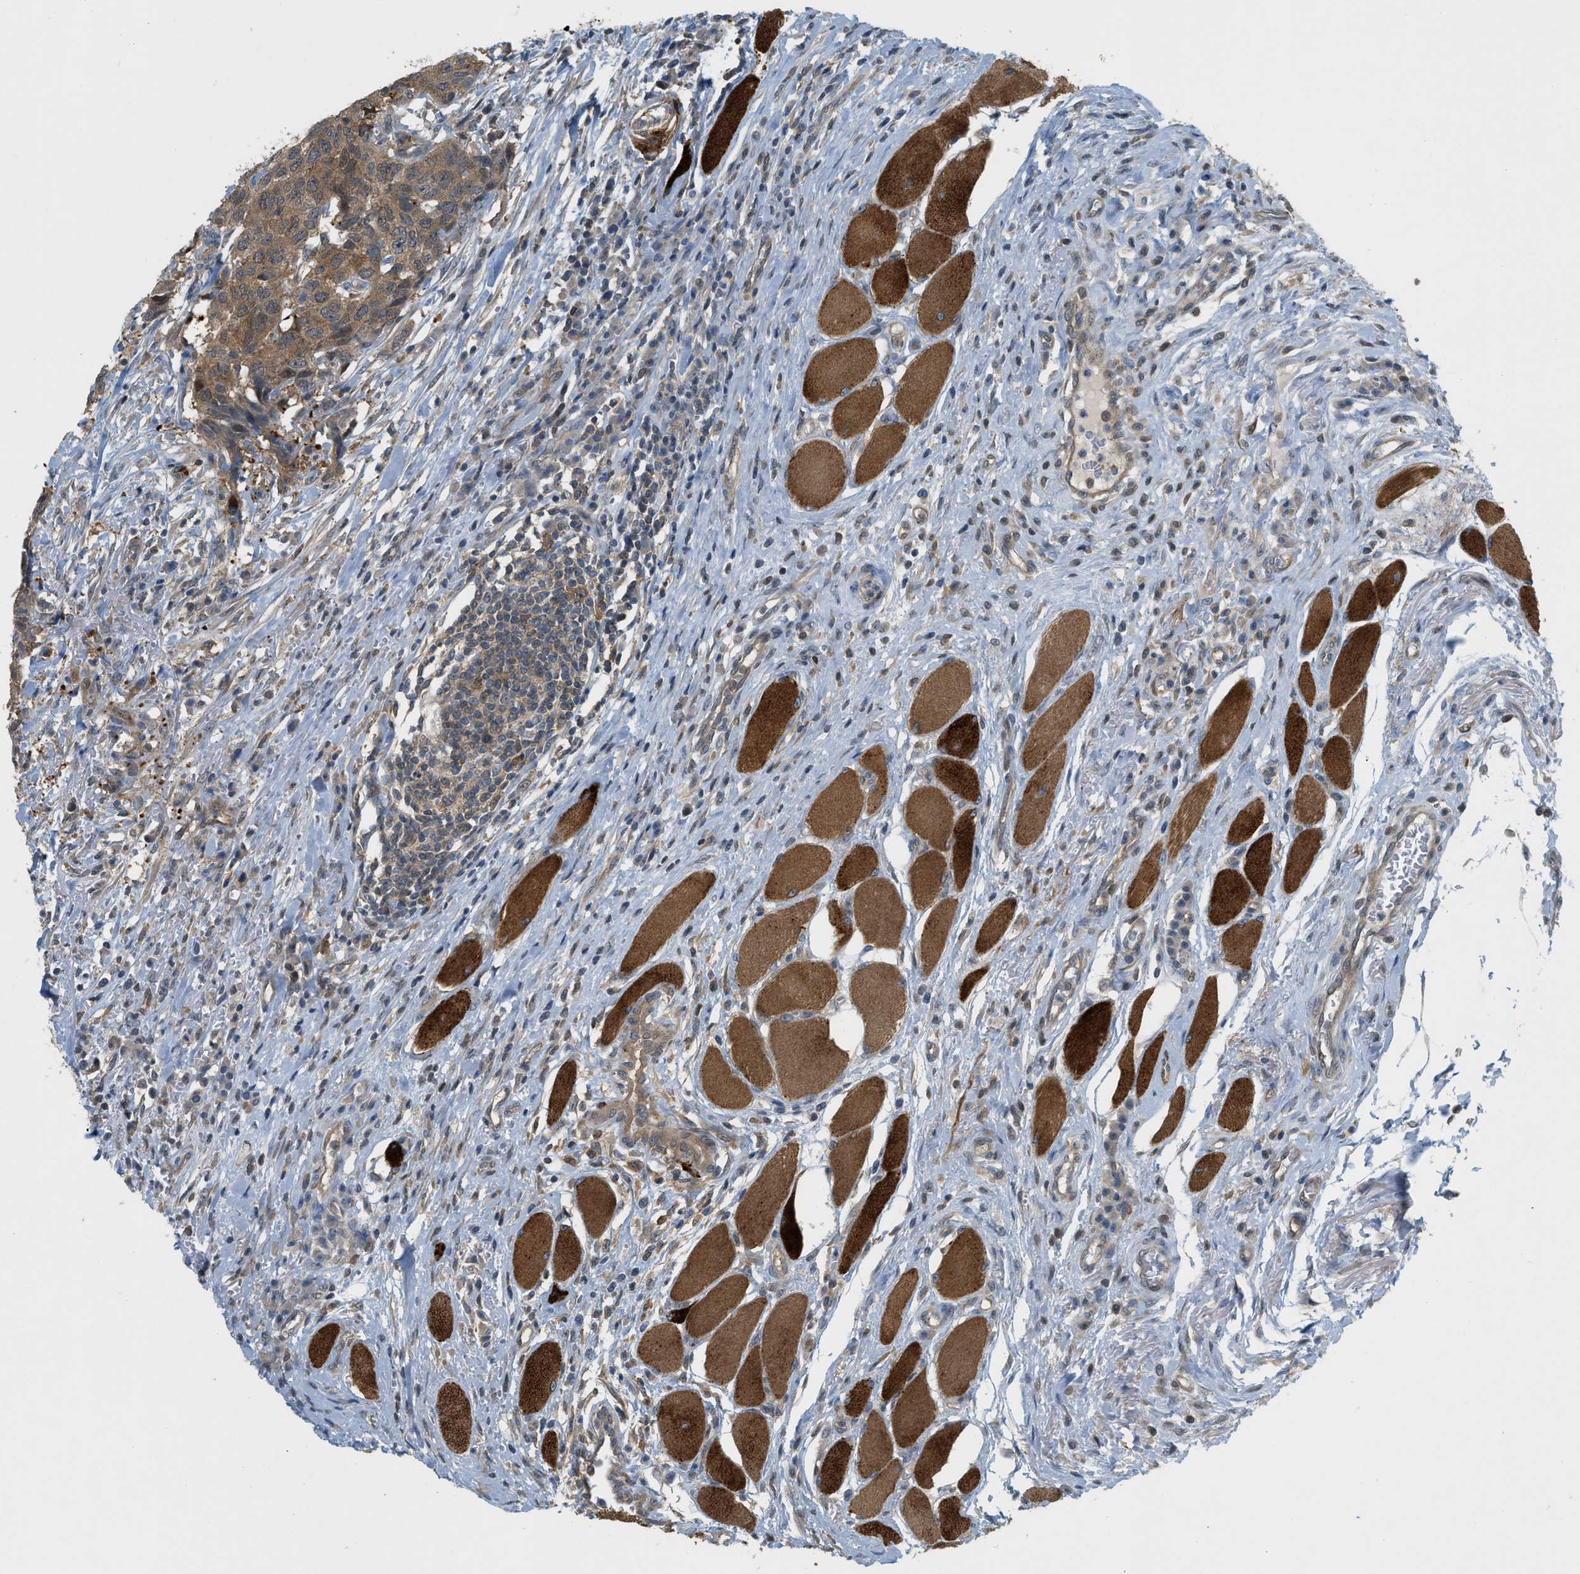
{"staining": {"intensity": "moderate", "quantity": ">75%", "location": "cytoplasmic/membranous"}, "tissue": "head and neck cancer", "cell_type": "Tumor cells", "image_type": "cancer", "snomed": [{"axis": "morphology", "description": "Squamous cell carcinoma, NOS"}, {"axis": "topography", "description": "Head-Neck"}], "caption": "This histopathology image displays head and neck cancer (squamous cell carcinoma) stained with immunohistochemistry (IHC) to label a protein in brown. The cytoplasmic/membranous of tumor cells show moderate positivity for the protein. Nuclei are counter-stained blue.", "gene": "PDCL3", "patient": {"sex": "male", "age": 66}}